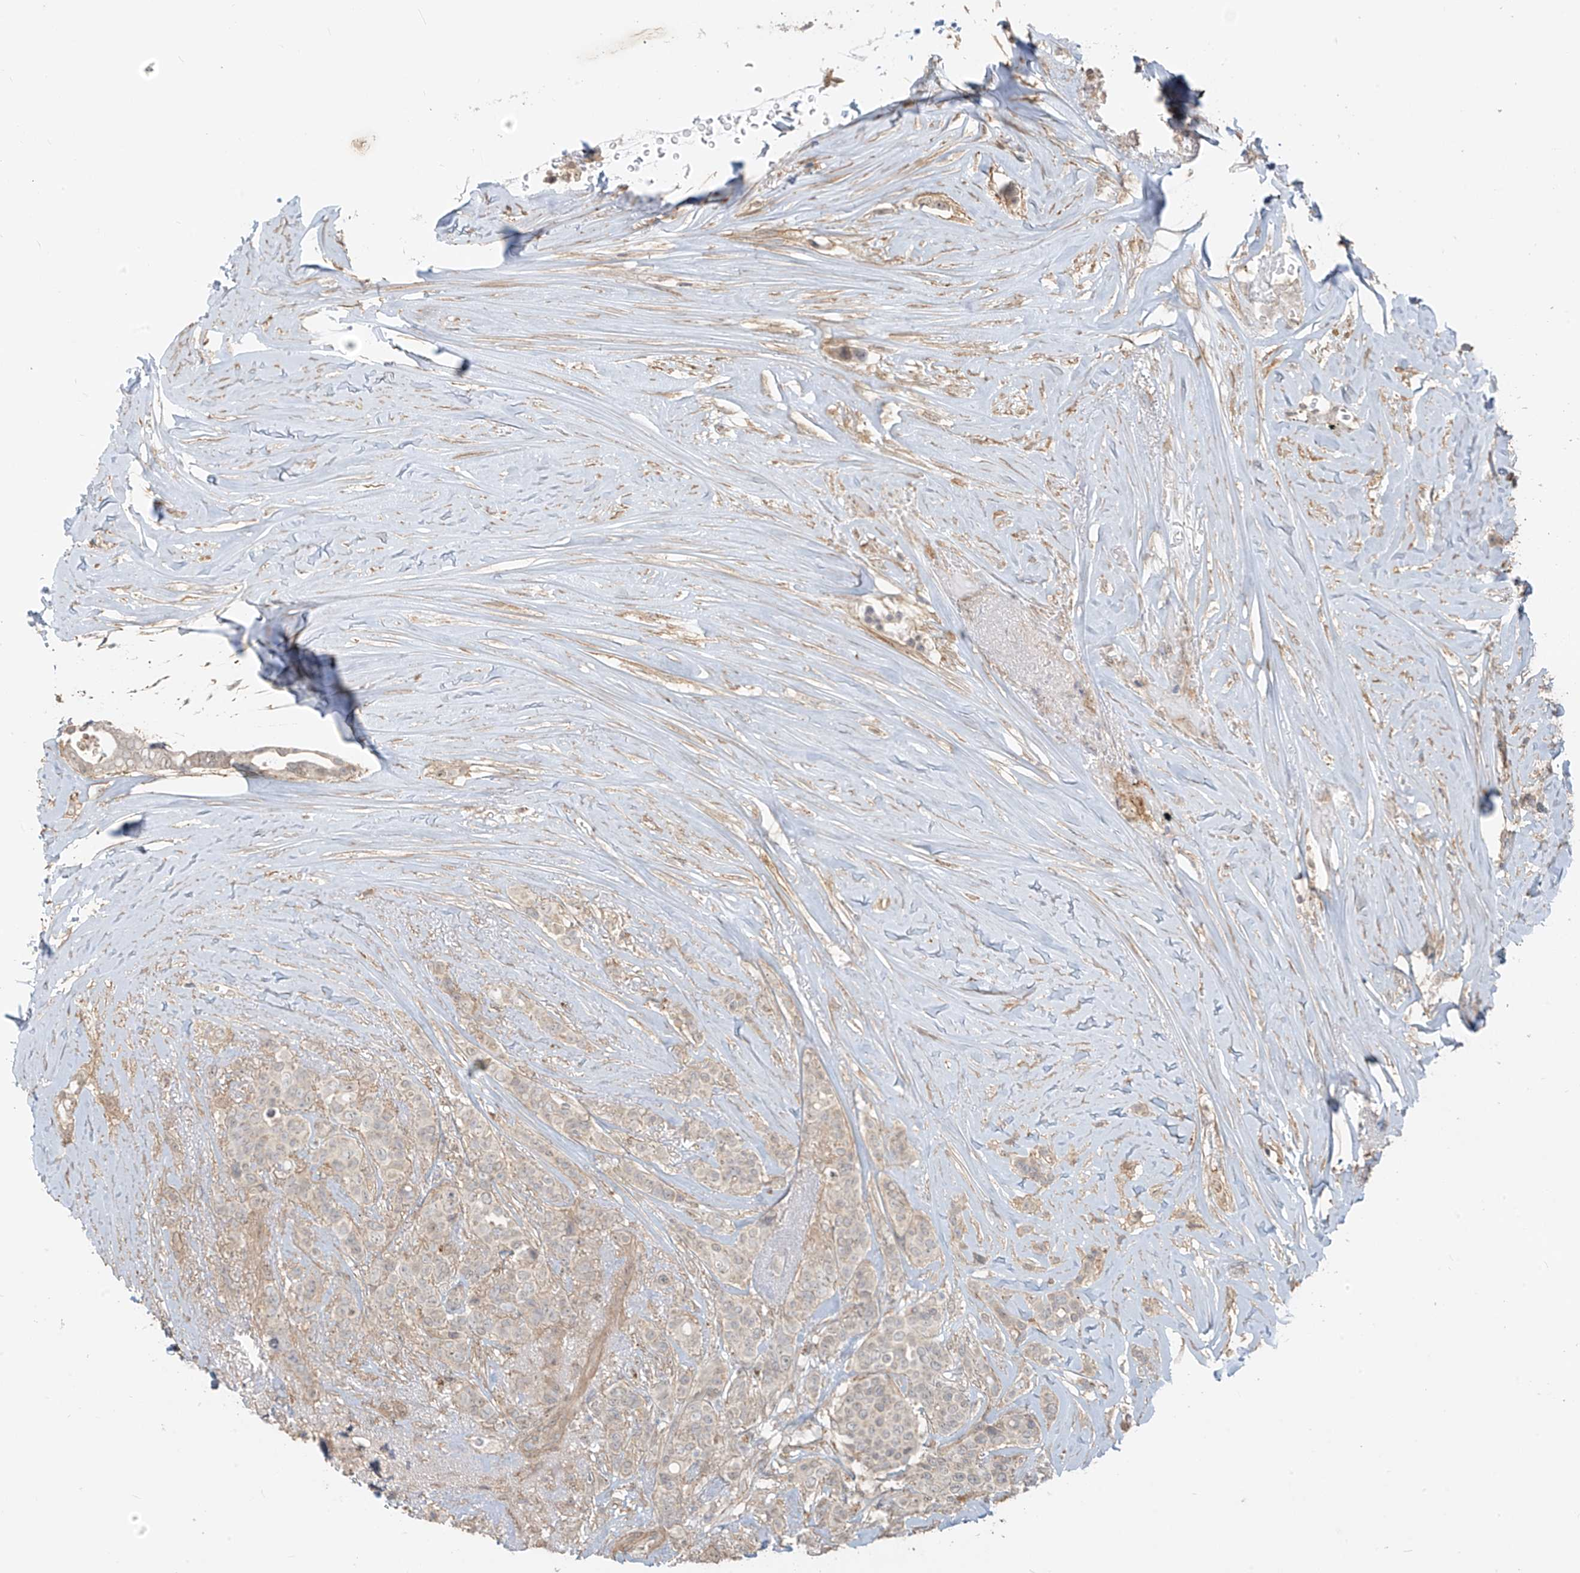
{"staining": {"intensity": "weak", "quantity": "25%-75%", "location": "cytoplasmic/membranous"}, "tissue": "breast cancer", "cell_type": "Tumor cells", "image_type": "cancer", "snomed": [{"axis": "morphology", "description": "Lobular carcinoma"}, {"axis": "topography", "description": "Breast"}], "caption": "Human breast cancer stained with a brown dye displays weak cytoplasmic/membranous positive positivity in approximately 25%-75% of tumor cells.", "gene": "ABCD1", "patient": {"sex": "female", "age": 51}}